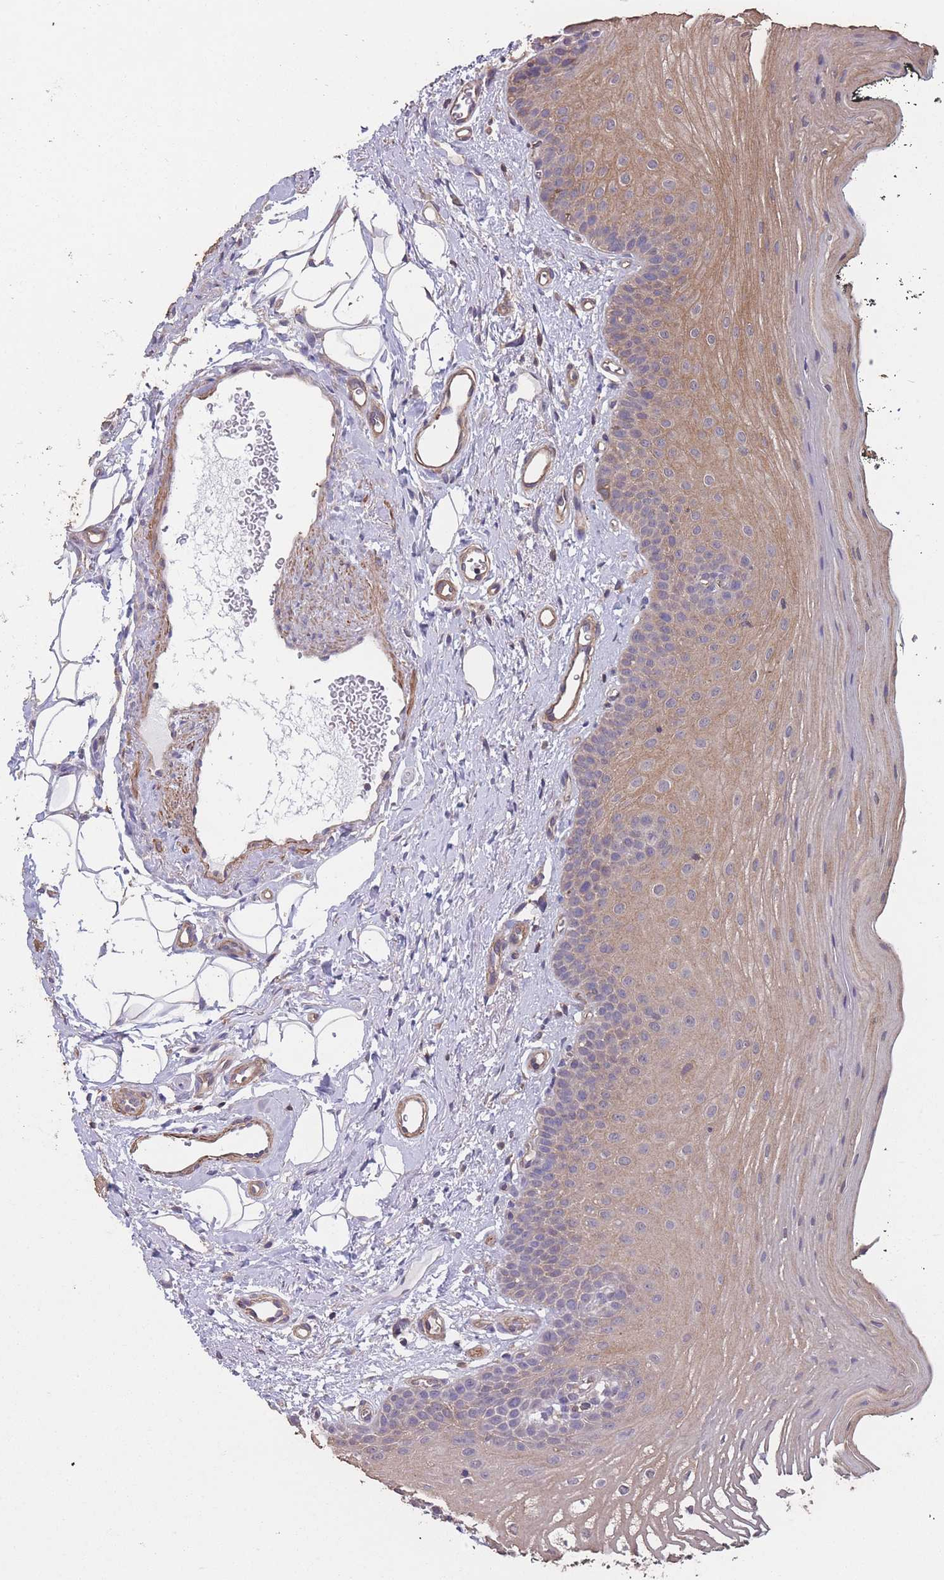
{"staining": {"intensity": "moderate", "quantity": ">75%", "location": "cytoplasmic/membranous"}, "tissue": "oral mucosa", "cell_type": "Squamous epithelial cells", "image_type": "normal", "snomed": [{"axis": "morphology", "description": "No evidence of malignacy"}, {"axis": "topography", "description": "Oral tissue"}, {"axis": "topography", "description": "Head-Neck"}], "caption": "Immunohistochemical staining of normal human oral mucosa demonstrates >75% levels of moderate cytoplasmic/membranous protein positivity in about >75% of squamous epithelial cells. (DAB (3,3'-diaminobenzidine) = brown stain, brightfield microscopy at high magnification).", "gene": "NUDT21", "patient": {"sex": "male", "age": 68}}